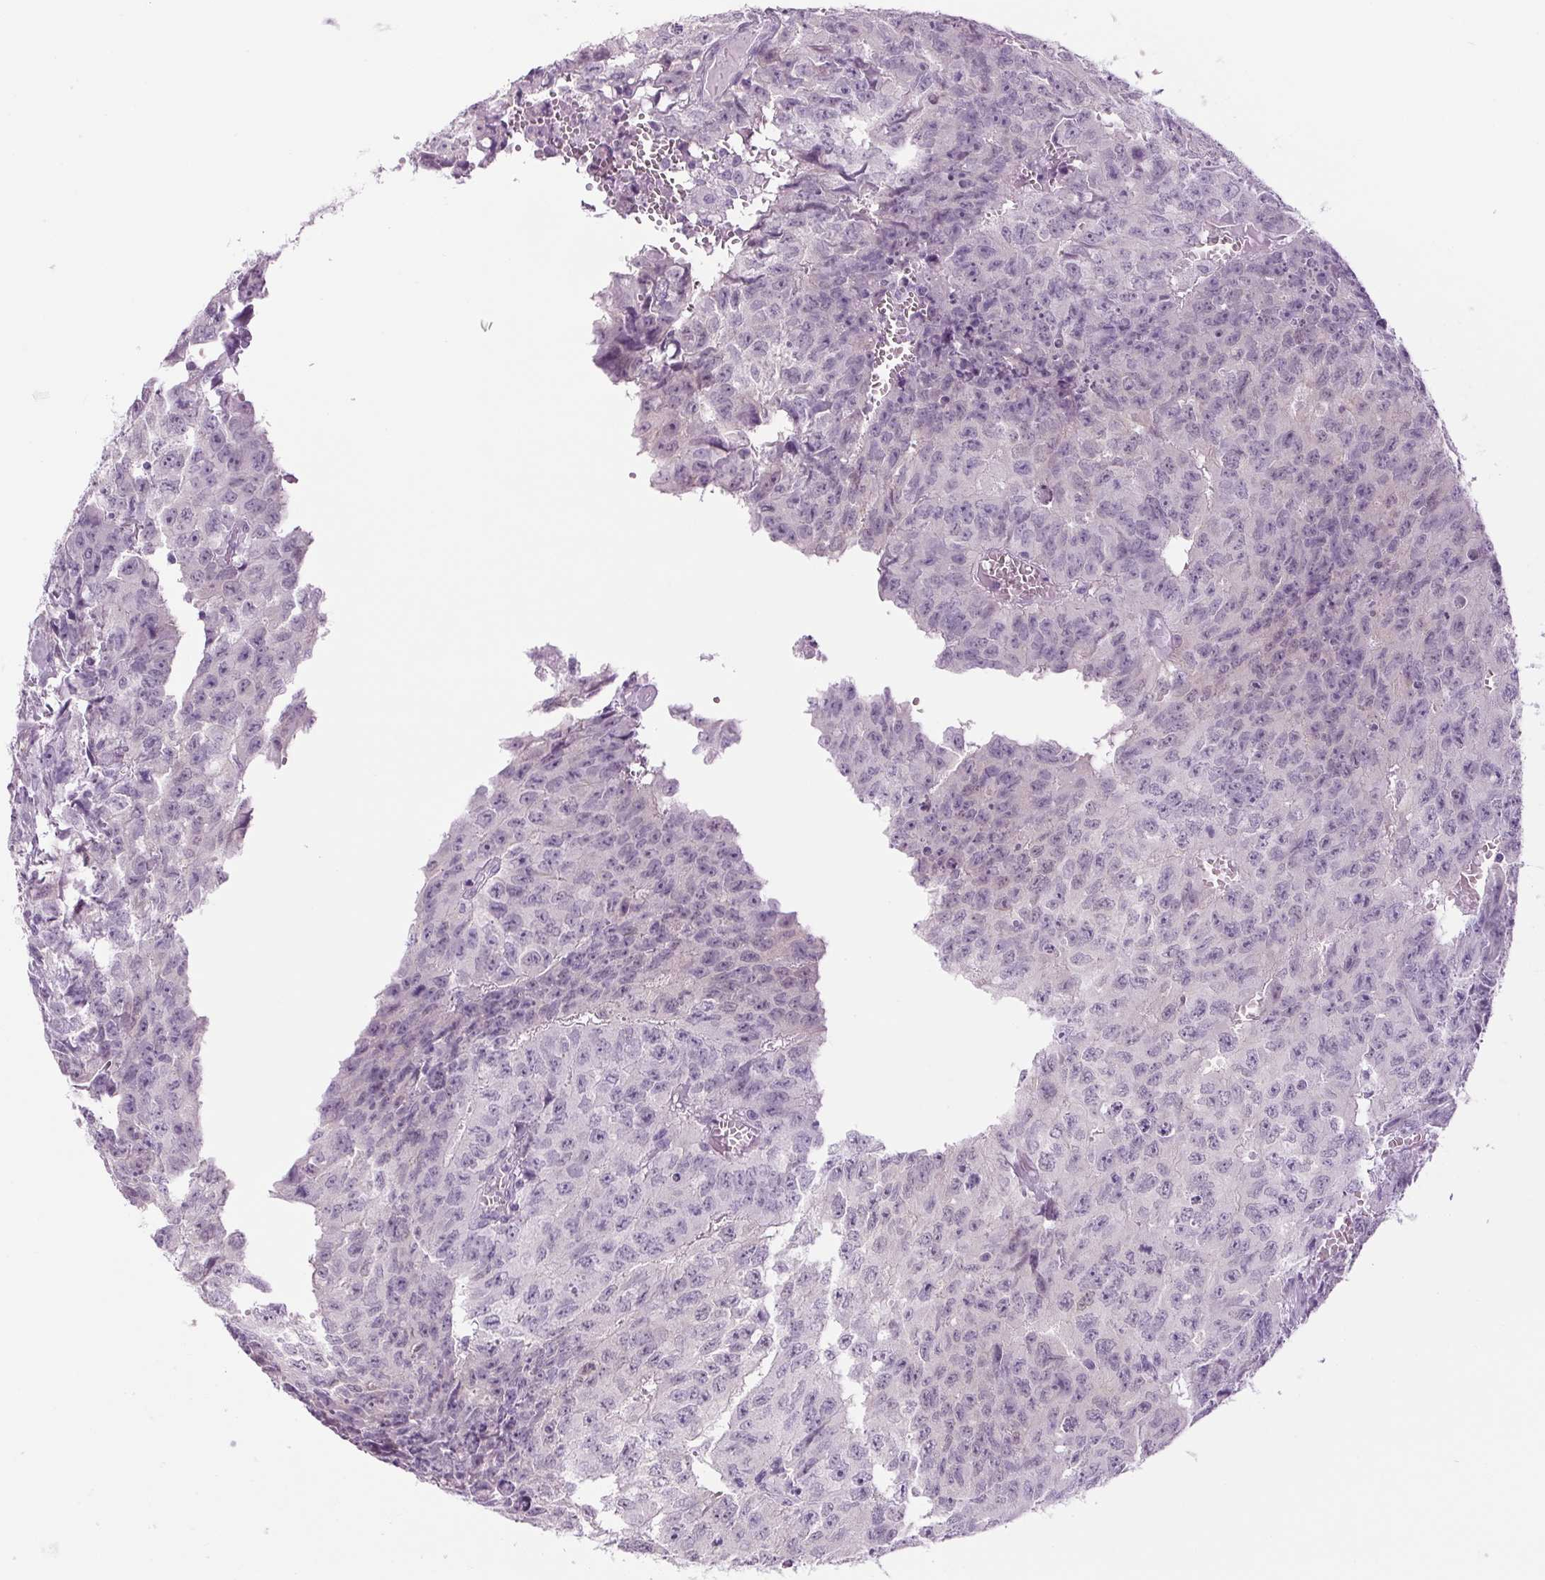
{"staining": {"intensity": "negative", "quantity": "none", "location": "none"}, "tissue": "testis cancer", "cell_type": "Tumor cells", "image_type": "cancer", "snomed": [{"axis": "morphology", "description": "Carcinoma, Embryonal, NOS"}, {"axis": "morphology", "description": "Teratoma, malignant, NOS"}, {"axis": "topography", "description": "Testis"}], "caption": "Immunohistochemistry (IHC) micrograph of human teratoma (malignant) (testis) stained for a protein (brown), which demonstrates no positivity in tumor cells.", "gene": "PPP1R1A", "patient": {"sex": "male", "age": 24}}